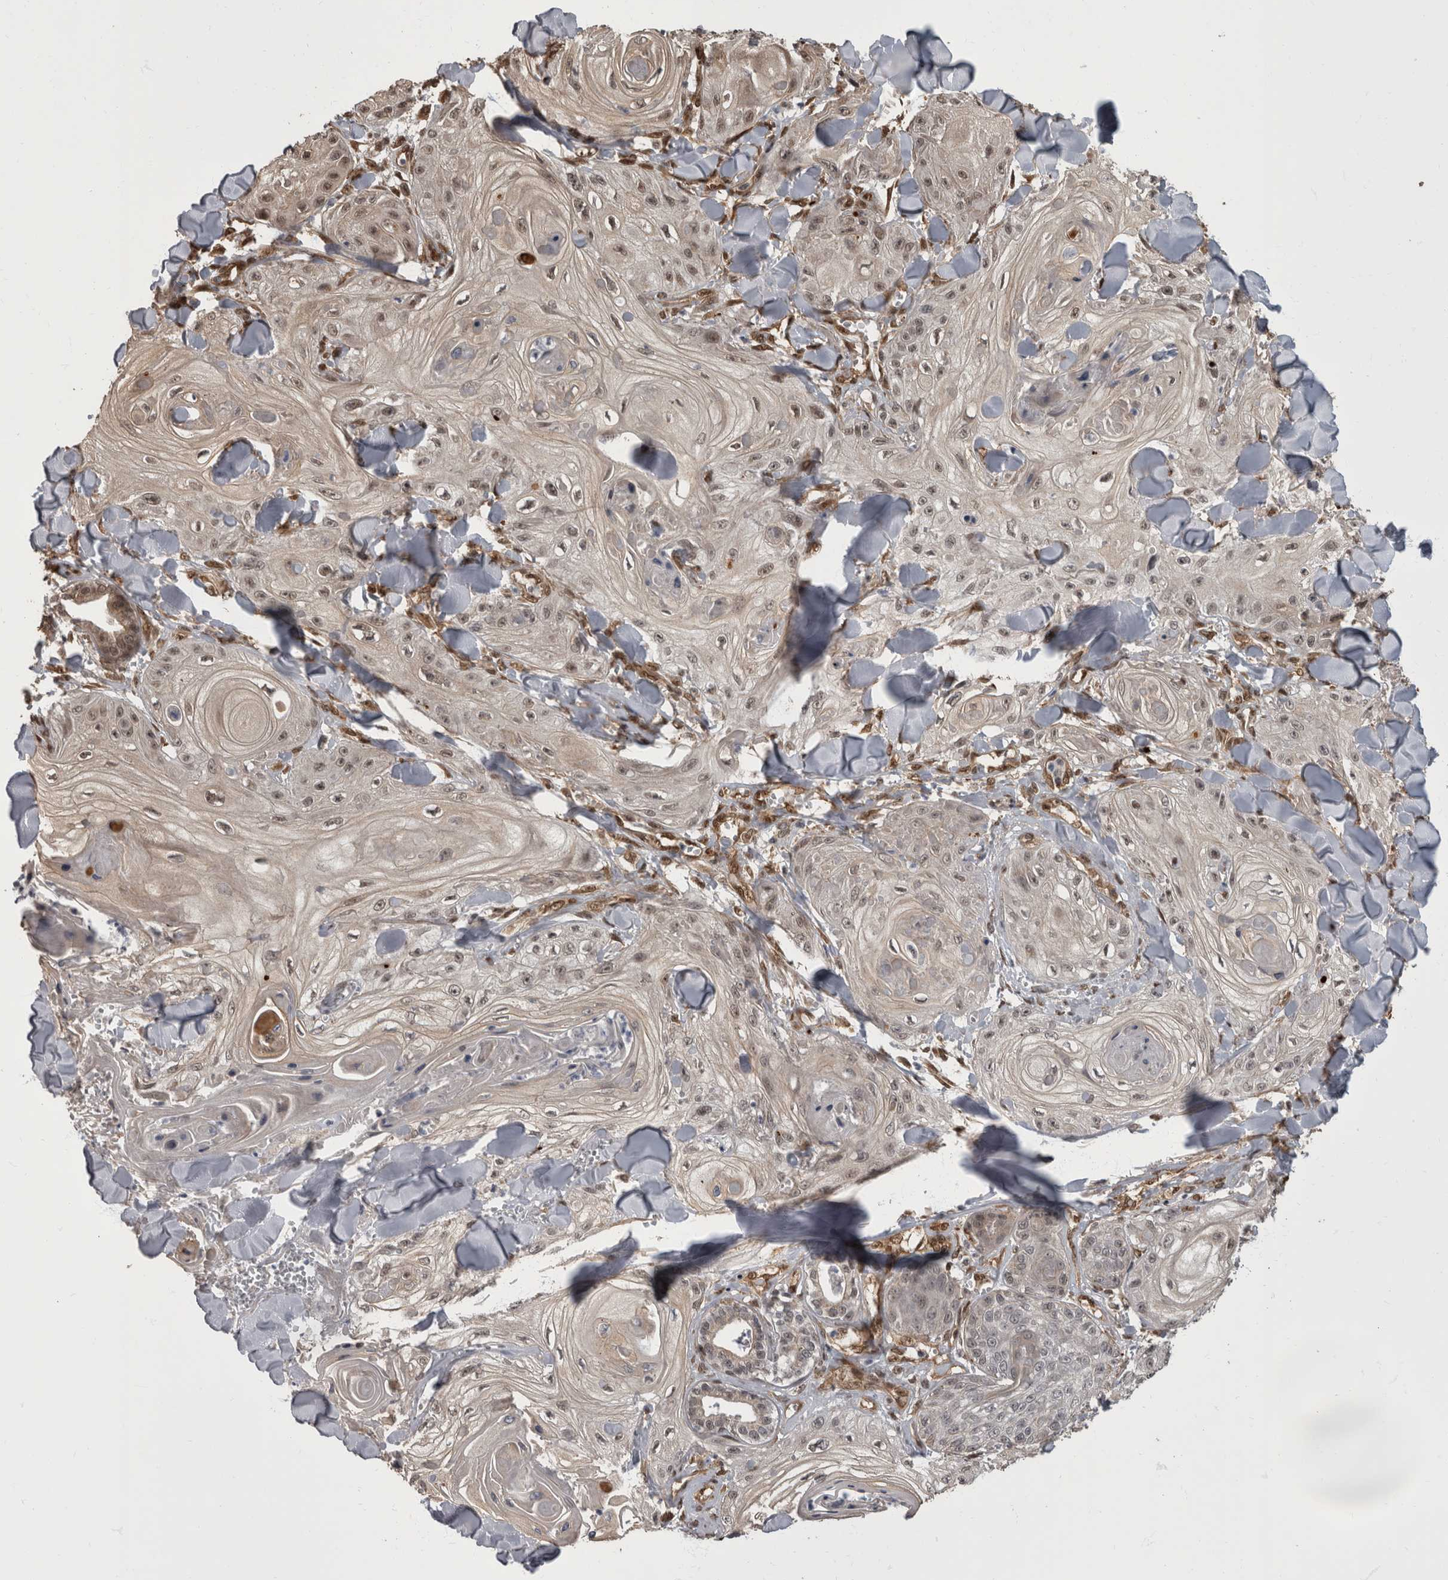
{"staining": {"intensity": "weak", "quantity": ">75%", "location": "nuclear"}, "tissue": "skin cancer", "cell_type": "Tumor cells", "image_type": "cancer", "snomed": [{"axis": "morphology", "description": "Squamous cell carcinoma, NOS"}, {"axis": "topography", "description": "Skin"}], "caption": "Immunohistochemistry staining of skin cancer (squamous cell carcinoma), which reveals low levels of weak nuclear staining in about >75% of tumor cells indicating weak nuclear protein expression. The staining was performed using DAB (brown) for protein detection and nuclei were counterstained in hematoxylin (blue).", "gene": "AKT3", "patient": {"sex": "male", "age": 74}}